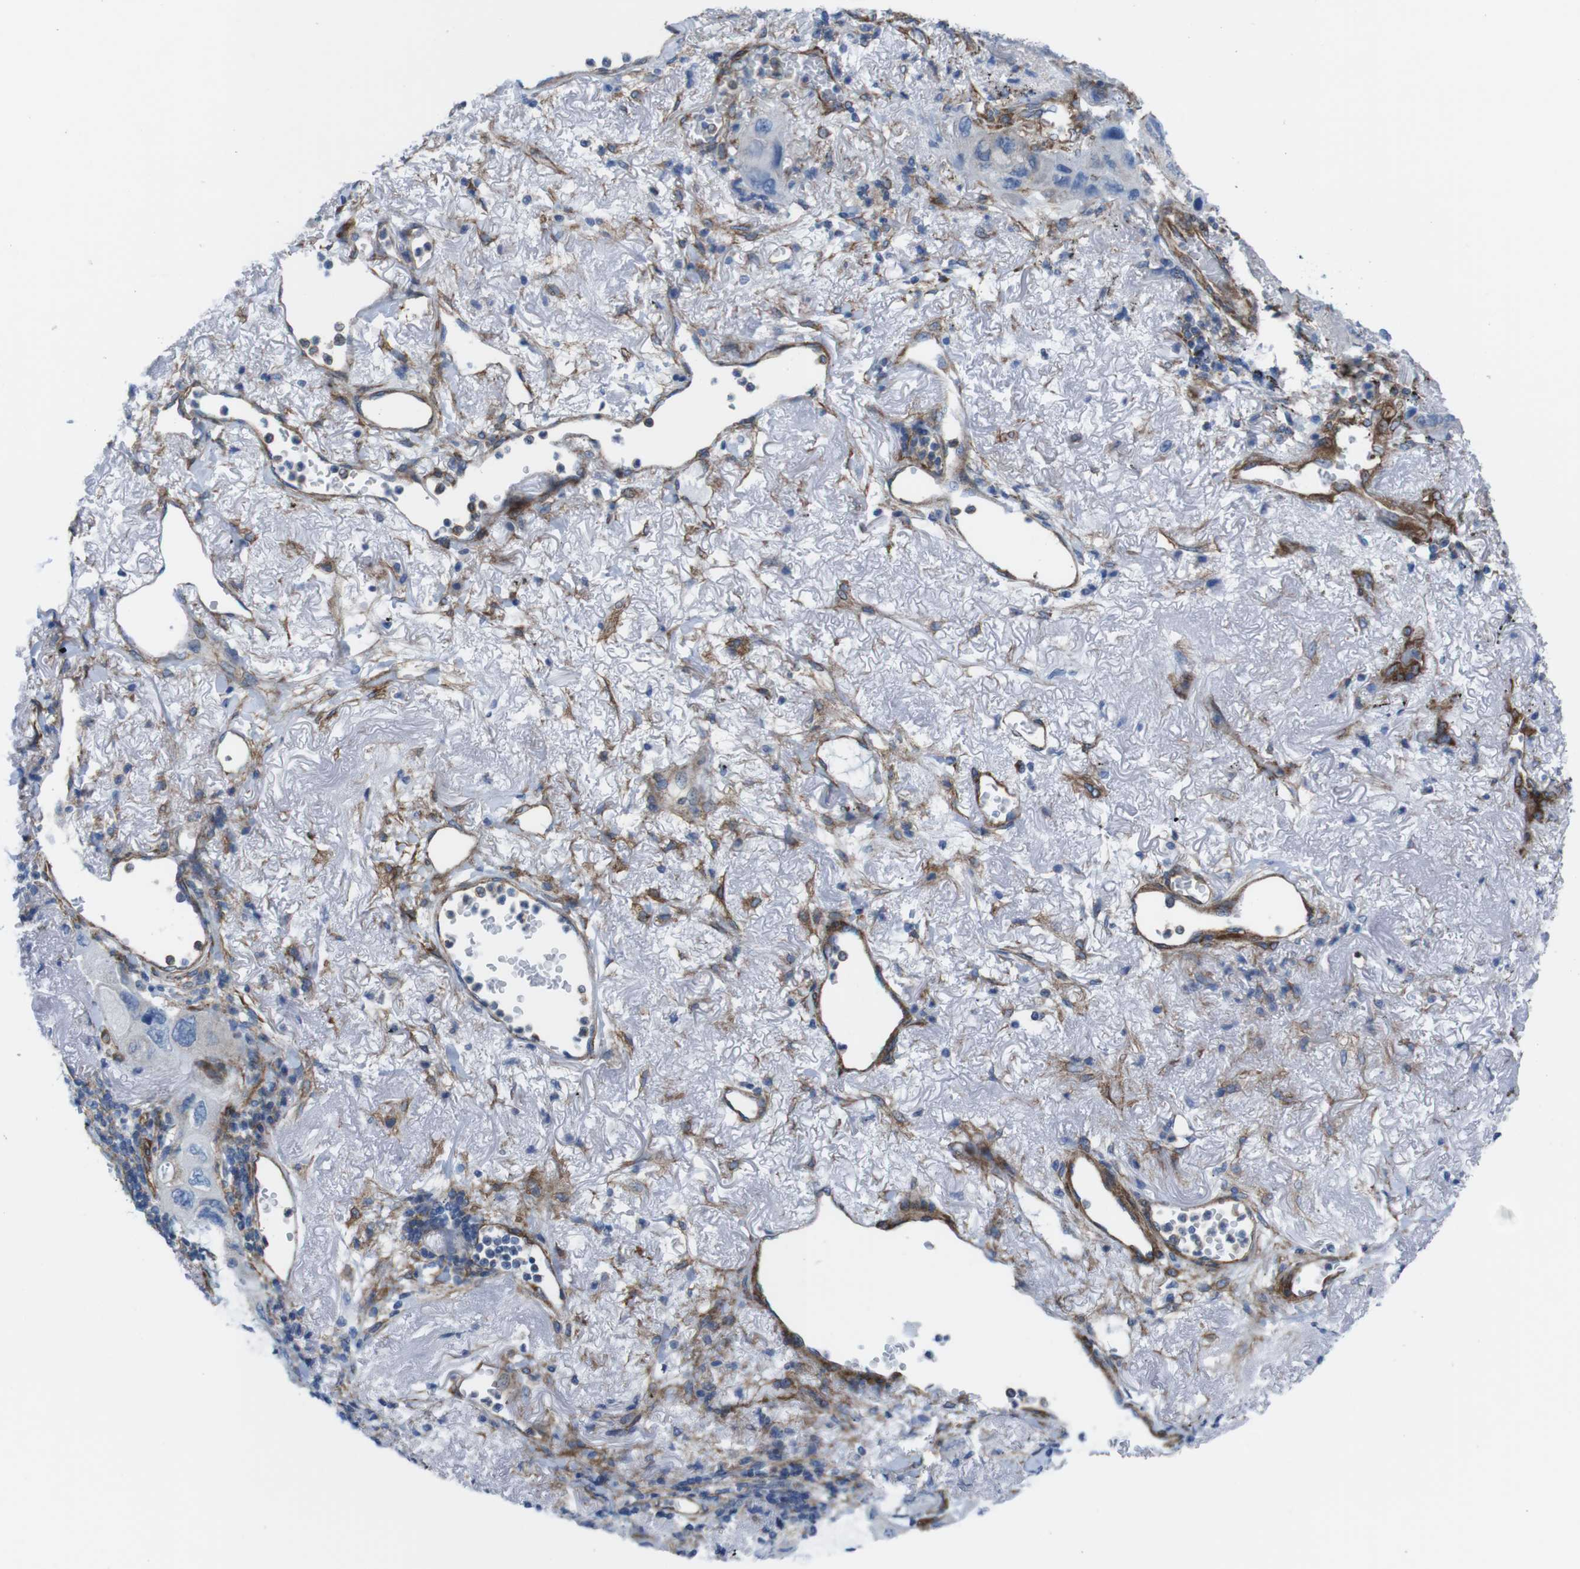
{"staining": {"intensity": "negative", "quantity": "none", "location": "none"}, "tissue": "lung cancer", "cell_type": "Tumor cells", "image_type": "cancer", "snomed": [{"axis": "morphology", "description": "Squamous cell carcinoma, NOS"}, {"axis": "topography", "description": "Lung"}], "caption": "Immunohistochemical staining of human lung cancer shows no significant expression in tumor cells.", "gene": "DIAPH2", "patient": {"sex": "female", "age": 73}}